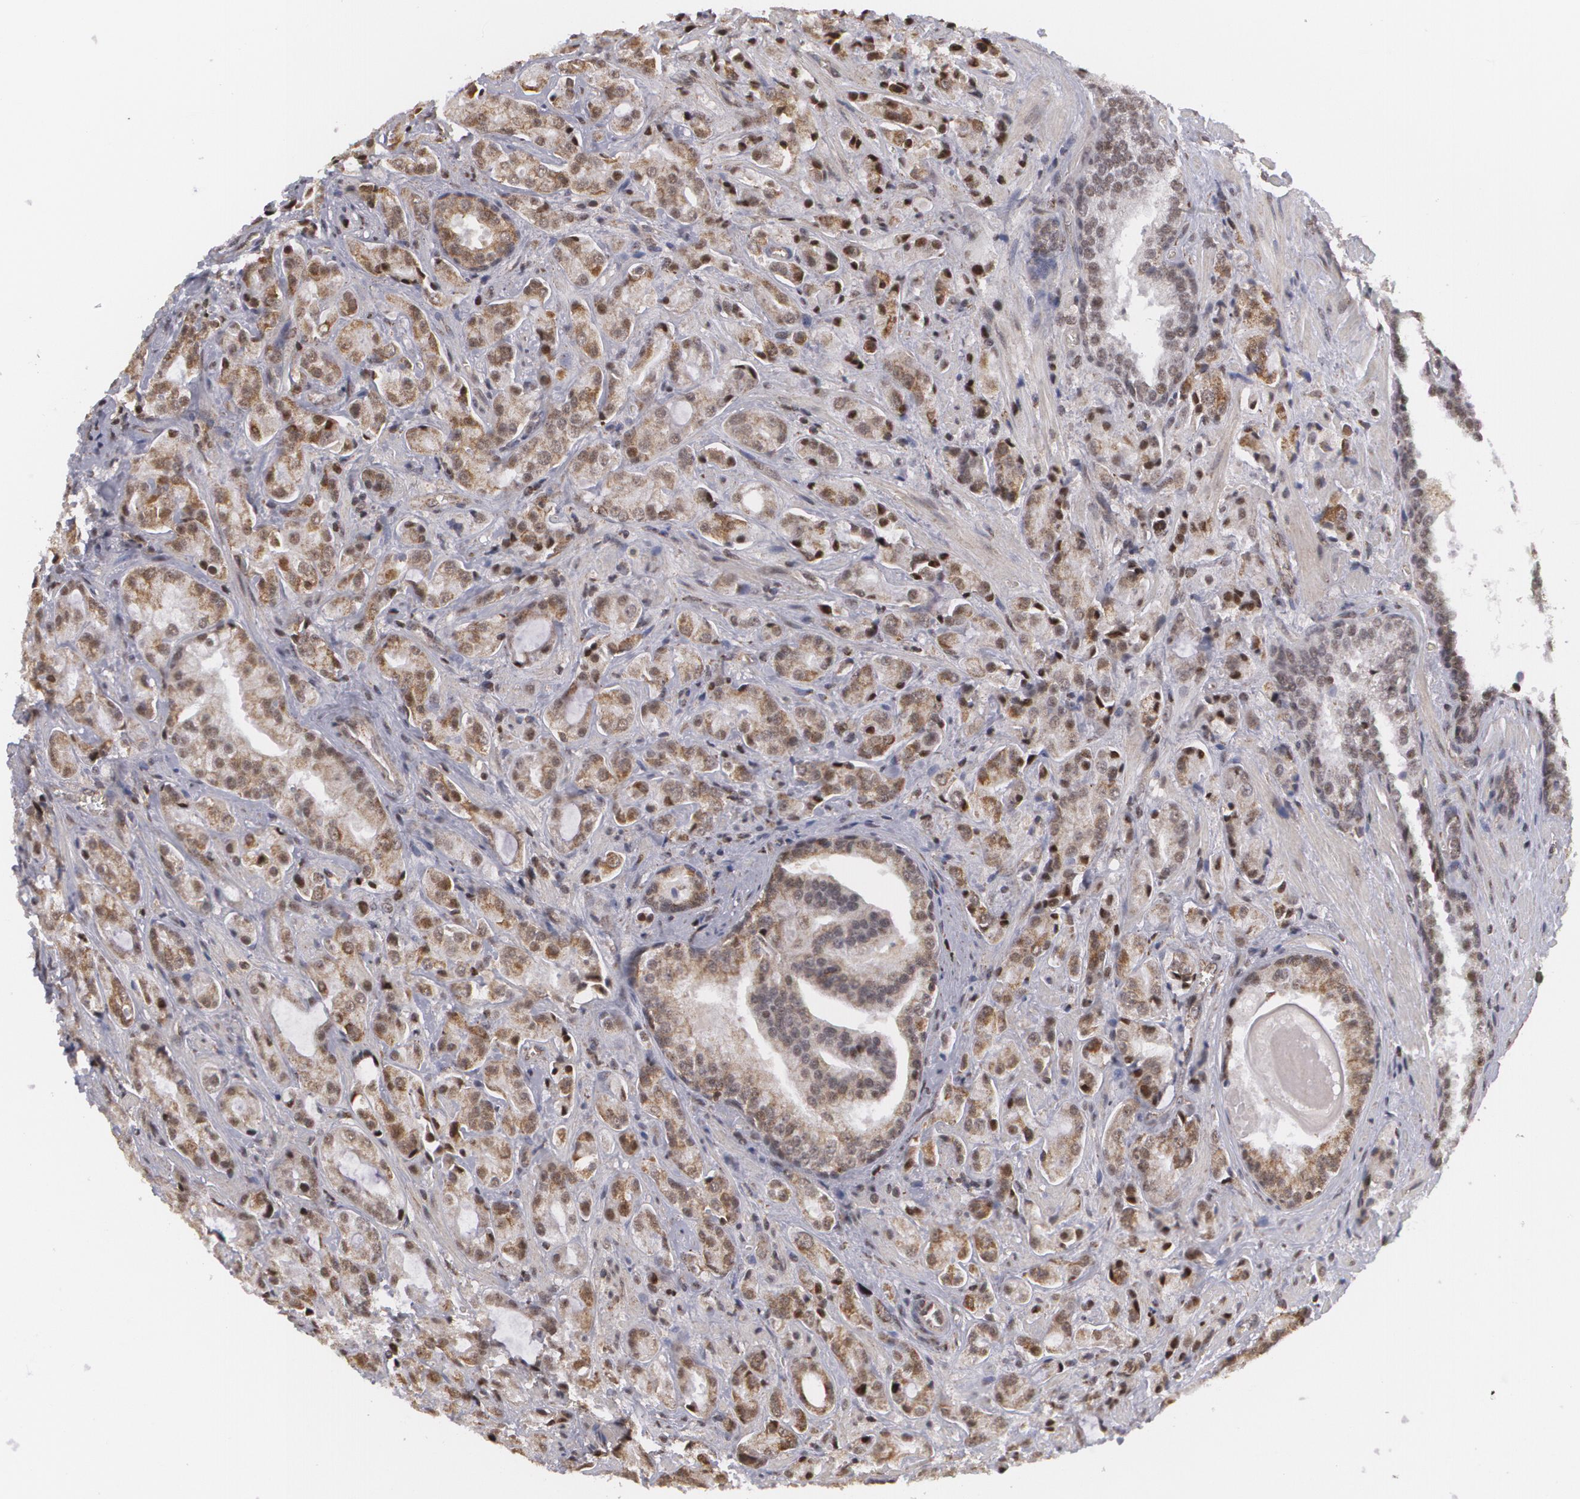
{"staining": {"intensity": "weak", "quantity": "25%-75%", "location": "cytoplasmic/membranous,nuclear"}, "tissue": "prostate cancer", "cell_type": "Tumor cells", "image_type": "cancer", "snomed": [{"axis": "morphology", "description": "Adenocarcinoma, Medium grade"}, {"axis": "topography", "description": "Prostate"}], "caption": "Prostate medium-grade adenocarcinoma stained with a protein marker reveals weak staining in tumor cells.", "gene": "MXD1", "patient": {"sex": "male", "age": 70}}